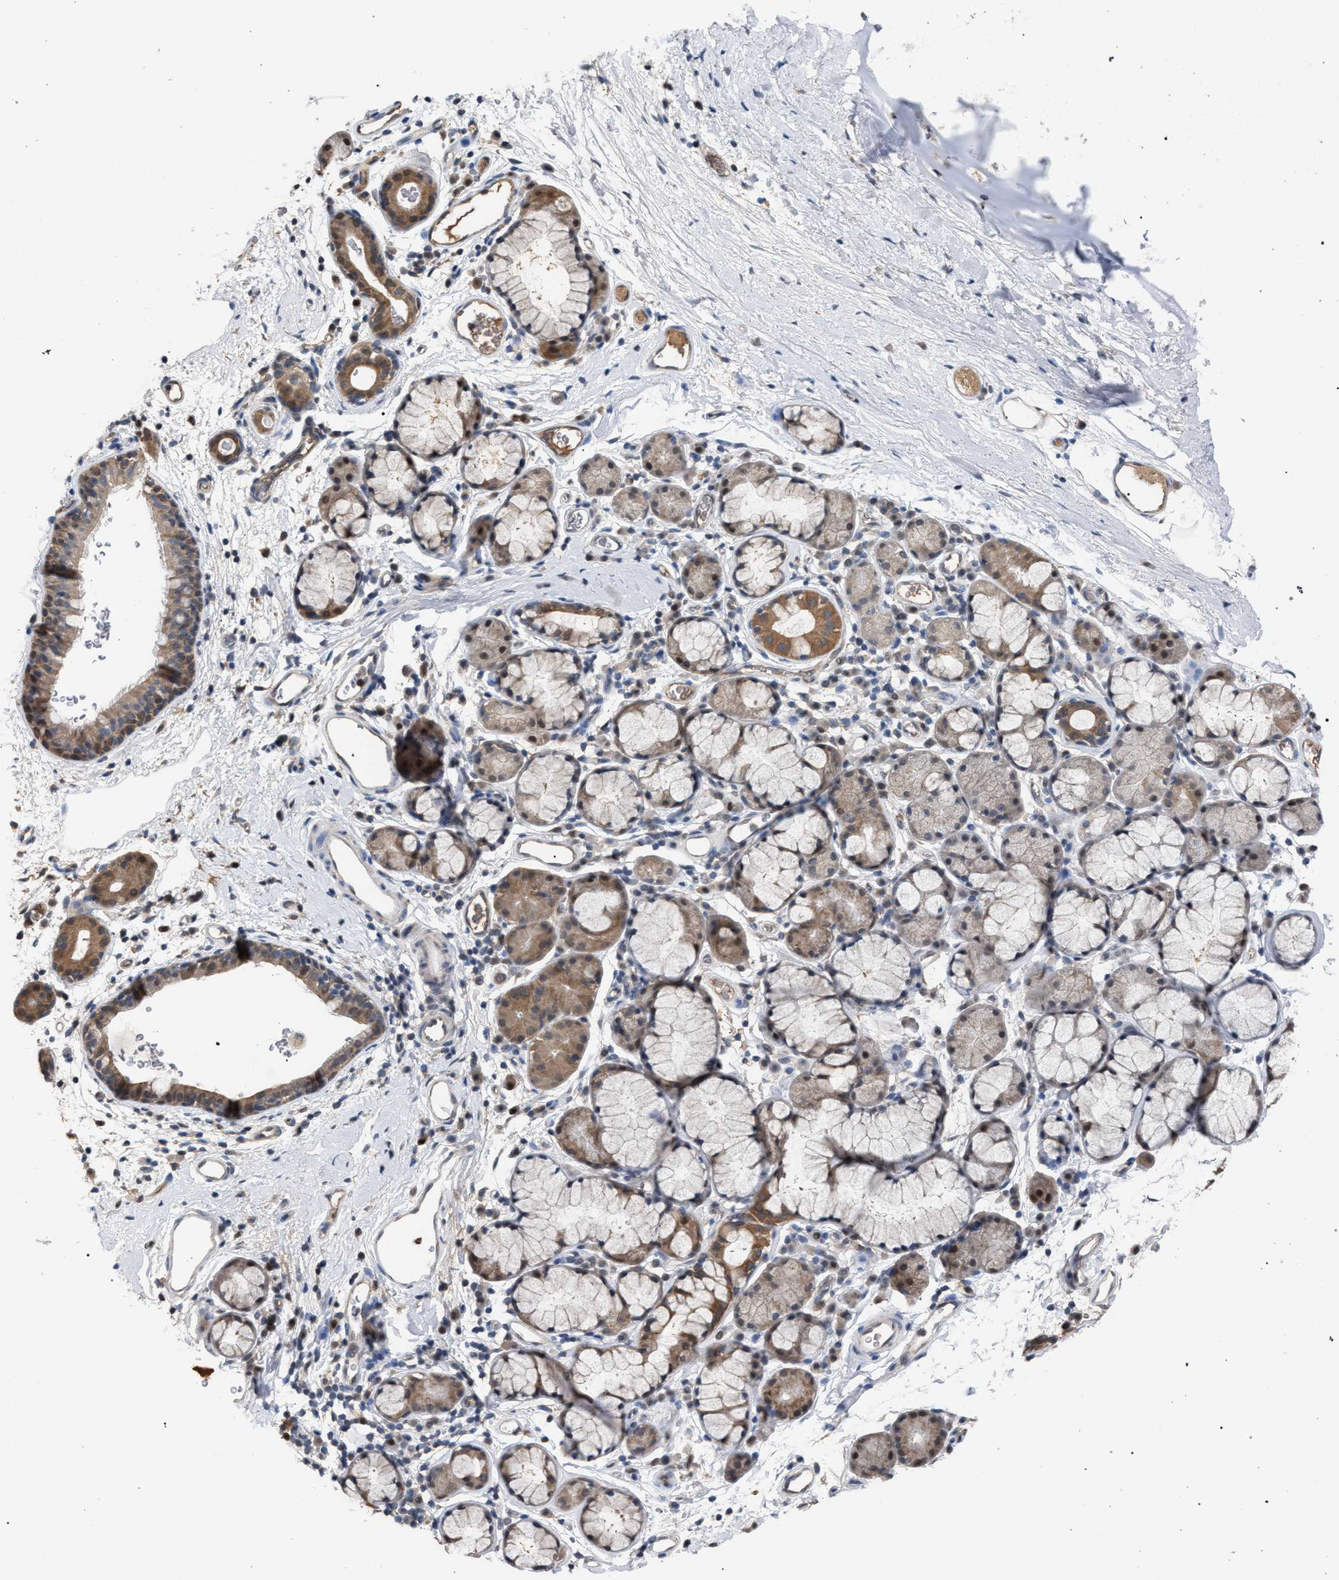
{"staining": {"intensity": "moderate", "quantity": ">75%", "location": "cytoplasmic/membranous"}, "tissue": "bronchus", "cell_type": "Respiratory epithelial cells", "image_type": "normal", "snomed": [{"axis": "morphology", "description": "Normal tissue, NOS"}, {"axis": "topography", "description": "Cartilage tissue"}, {"axis": "topography", "description": "Bronchus"}], "caption": "The immunohistochemical stain shows moderate cytoplasmic/membranous expression in respiratory epithelial cells of unremarkable bronchus. Immunohistochemistry (ihc) stains the protein of interest in brown and the nuclei are stained blue.", "gene": "TECPR1", "patient": {"sex": "female", "age": 53}}